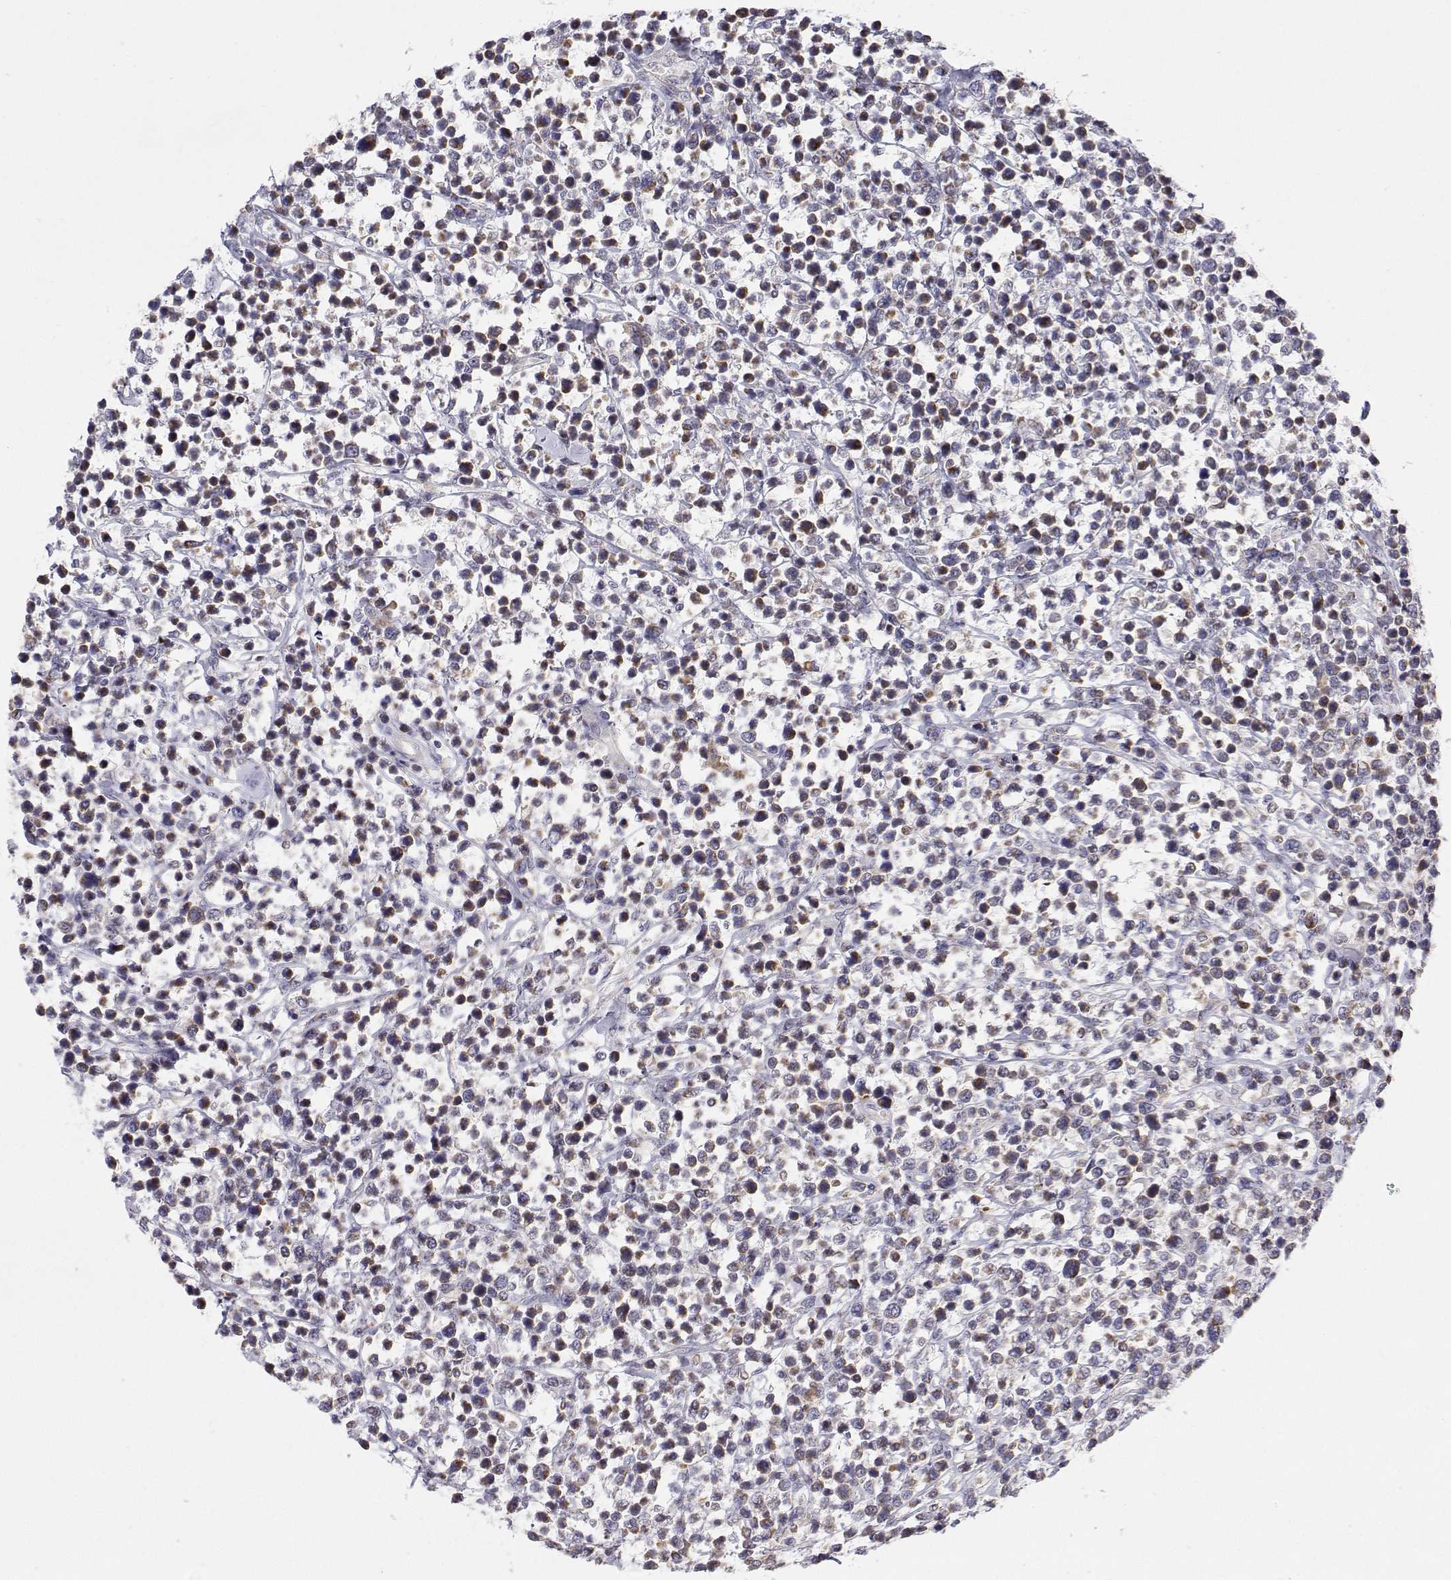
{"staining": {"intensity": "weak", "quantity": "<25%", "location": "cytoplasmic/membranous"}, "tissue": "lymphoma", "cell_type": "Tumor cells", "image_type": "cancer", "snomed": [{"axis": "morphology", "description": "Malignant lymphoma, non-Hodgkin's type, High grade"}, {"axis": "topography", "description": "Soft tissue"}], "caption": "Tumor cells are negative for protein expression in human malignant lymphoma, non-Hodgkin's type (high-grade).", "gene": "MRPL3", "patient": {"sex": "female", "age": 56}}